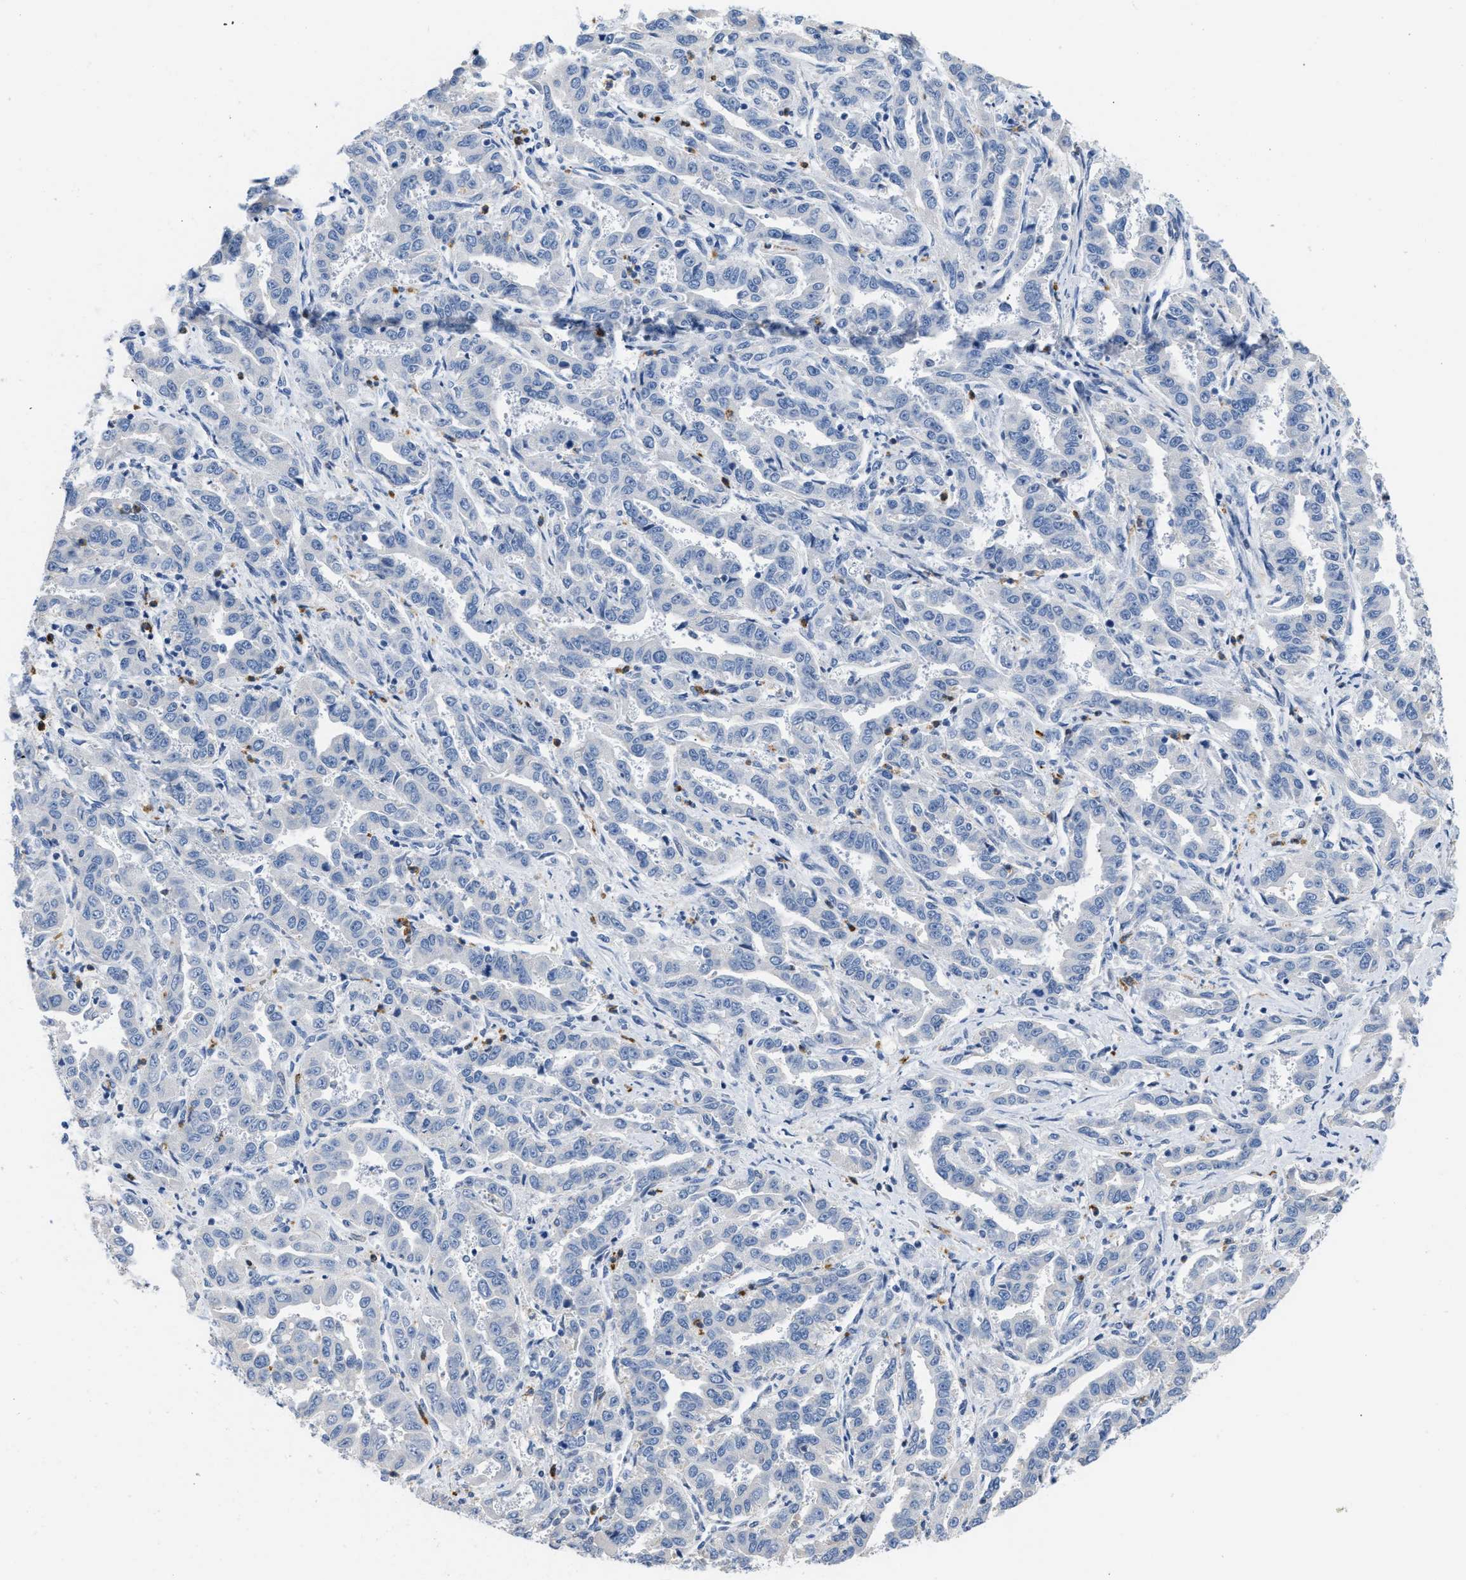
{"staining": {"intensity": "negative", "quantity": "none", "location": "none"}, "tissue": "liver cancer", "cell_type": "Tumor cells", "image_type": "cancer", "snomed": [{"axis": "morphology", "description": "Cholangiocarcinoma"}, {"axis": "topography", "description": "Liver"}], "caption": "Human liver cholangiocarcinoma stained for a protein using IHC reveals no expression in tumor cells.", "gene": "BOLL", "patient": {"sex": "male", "age": 59}}